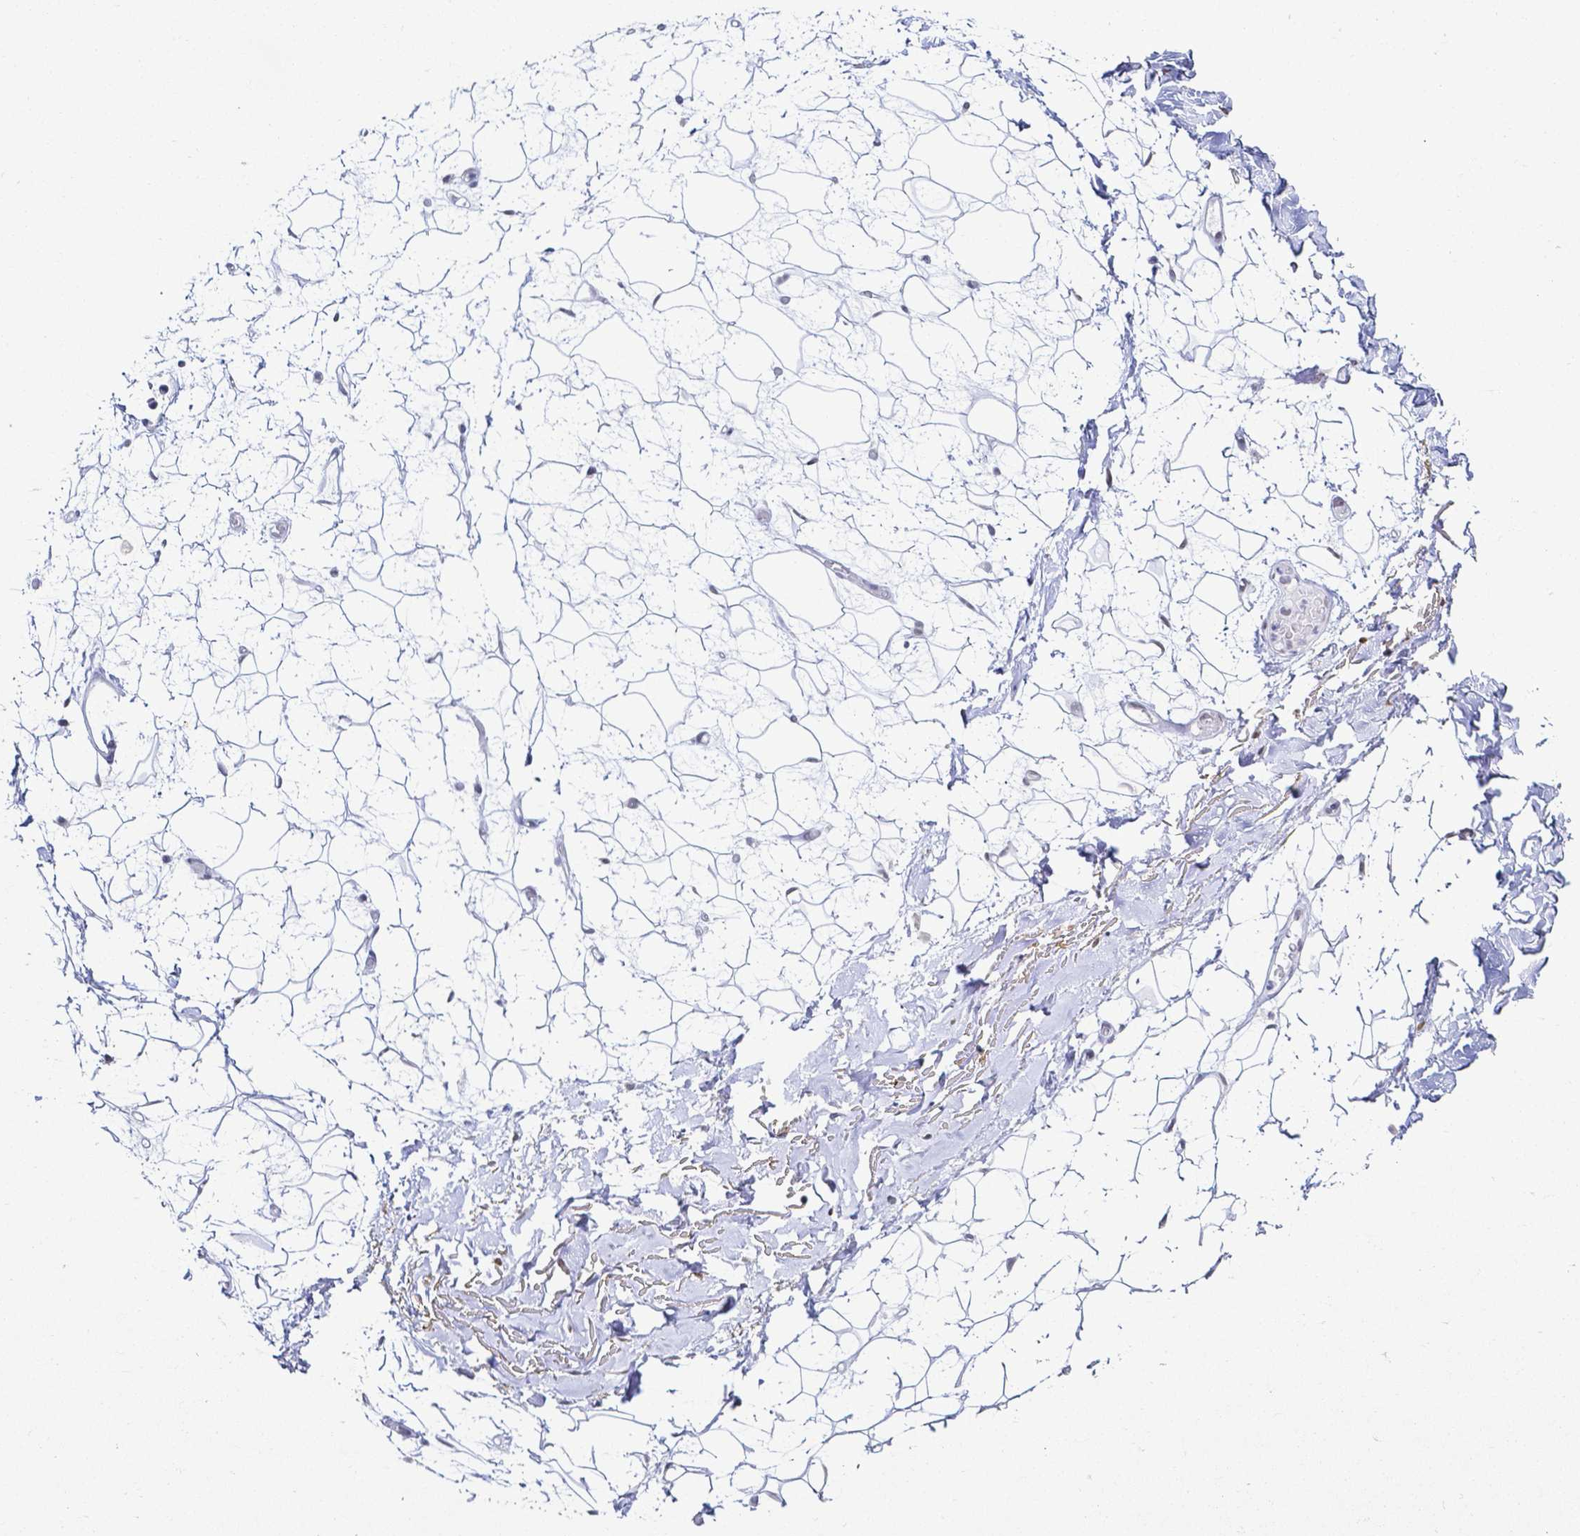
{"staining": {"intensity": "negative", "quantity": "none", "location": "none"}, "tissue": "adipose tissue", "cell_type": "Adipocytes", "image_type": "normal", "snomed": [{"axis": "morphology", "description": "Normal tissue, NOS"}, {"axis": "topography", "description": "Anal"}, {"axis": "topography", "description": "Peripheral nerve tissue"}], "caption": "This photomicrograph is of unremarkable adipose tissue stained with immunohistochemistry to label a protein in brown with the nuclei are counter-stained blue. There is no positivity in adipocytes. The staining is performed using DAB brown chromogen with nuclei counter-stained in using hematoxylin.", "gene": "FAM83G", "patient": {"sex": "male", "age": 78}}